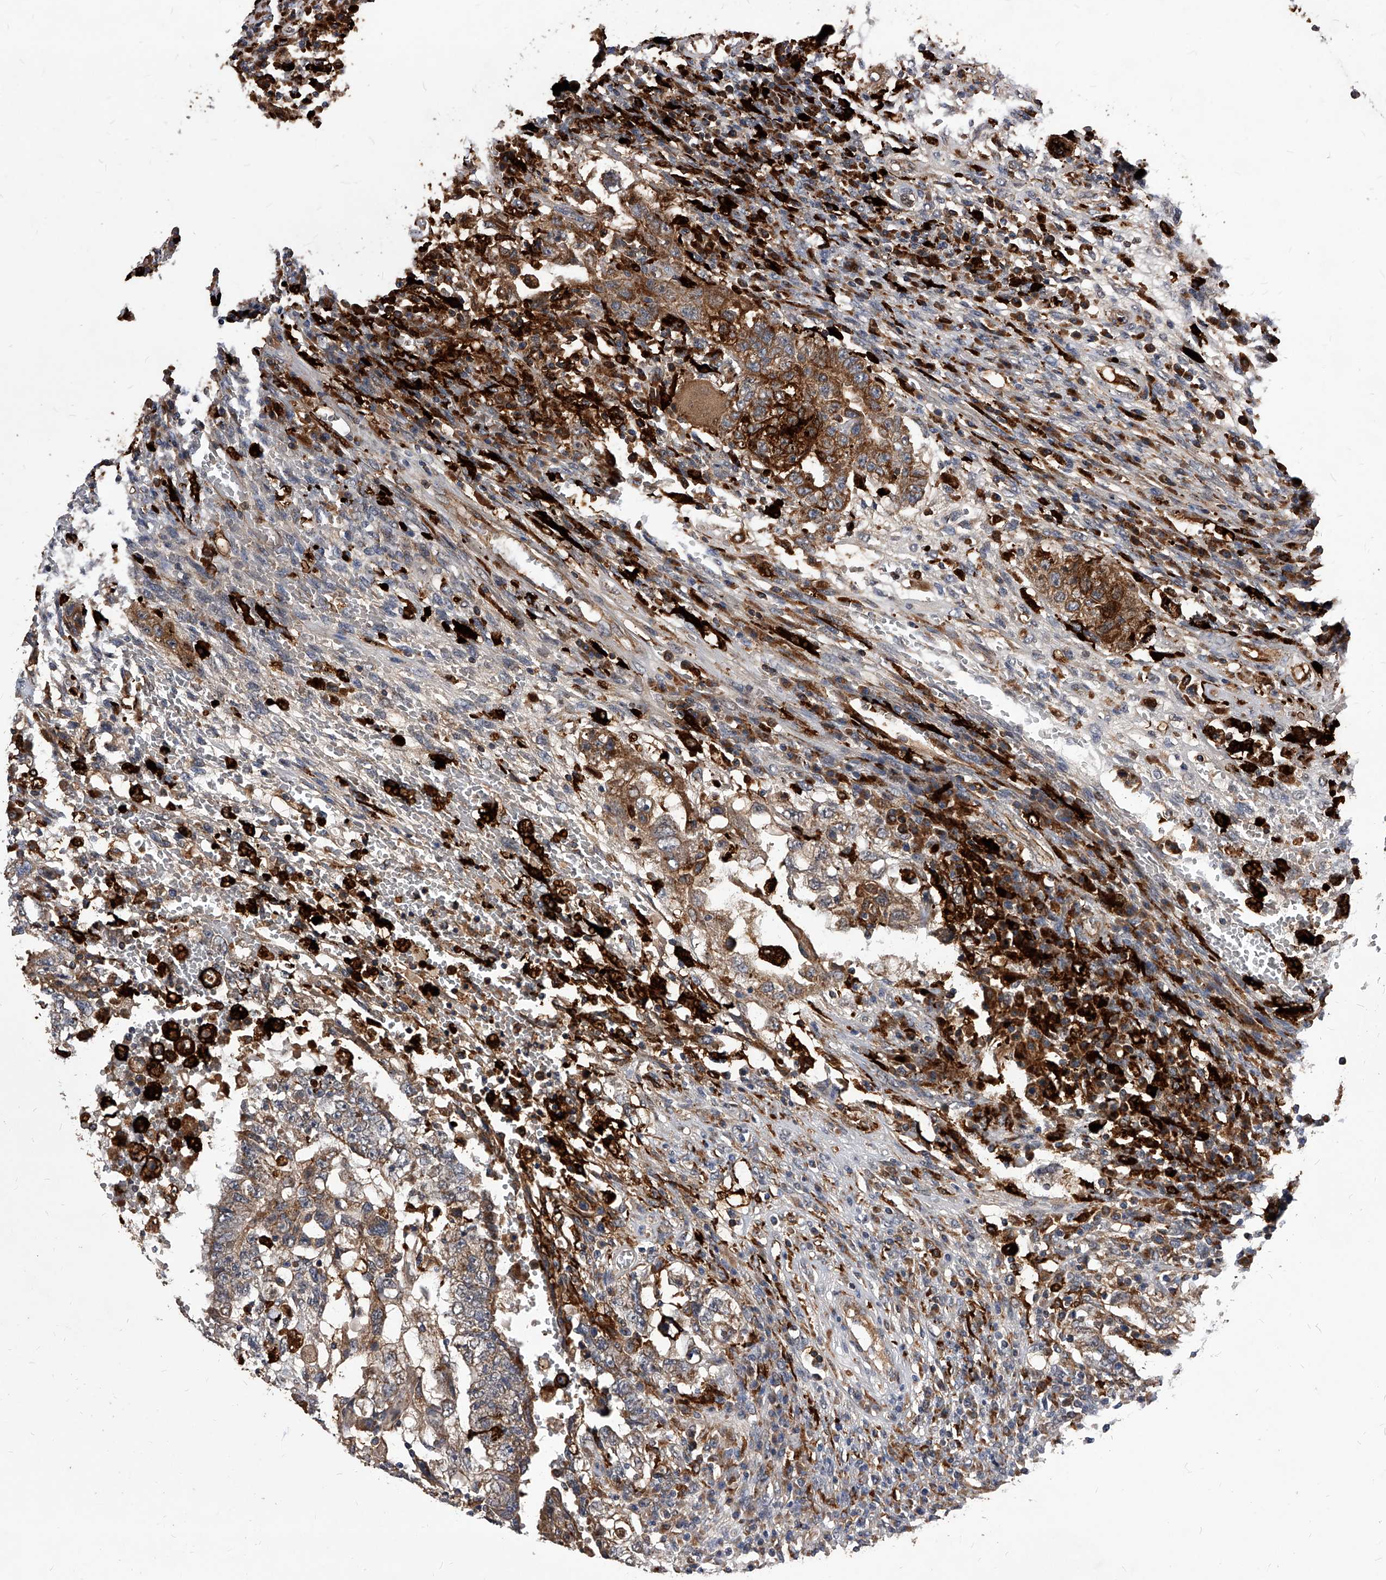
{"staining": {"intensity": "moderate", "quantity": ">75%", "location": "cytoplasmic/membranous"}, "tissue": "testis cancer", "cell_type": "Tumor cells", "image_type": "cancer", "snomed": [{"axis": "morphology", "description": "Carcinoma, Embryonal, NOS"}, {"axis": "topography", "description": "Testis"}], "caption": "High-power microscopy captured an IHC image of embryonal carcinoma (testis), revealing moderate cytoplasmic/membranous positivity in approximately >75% of tumor cells.", "gene": "SOBP", "patient": {"sex": "male", "age": 26}}